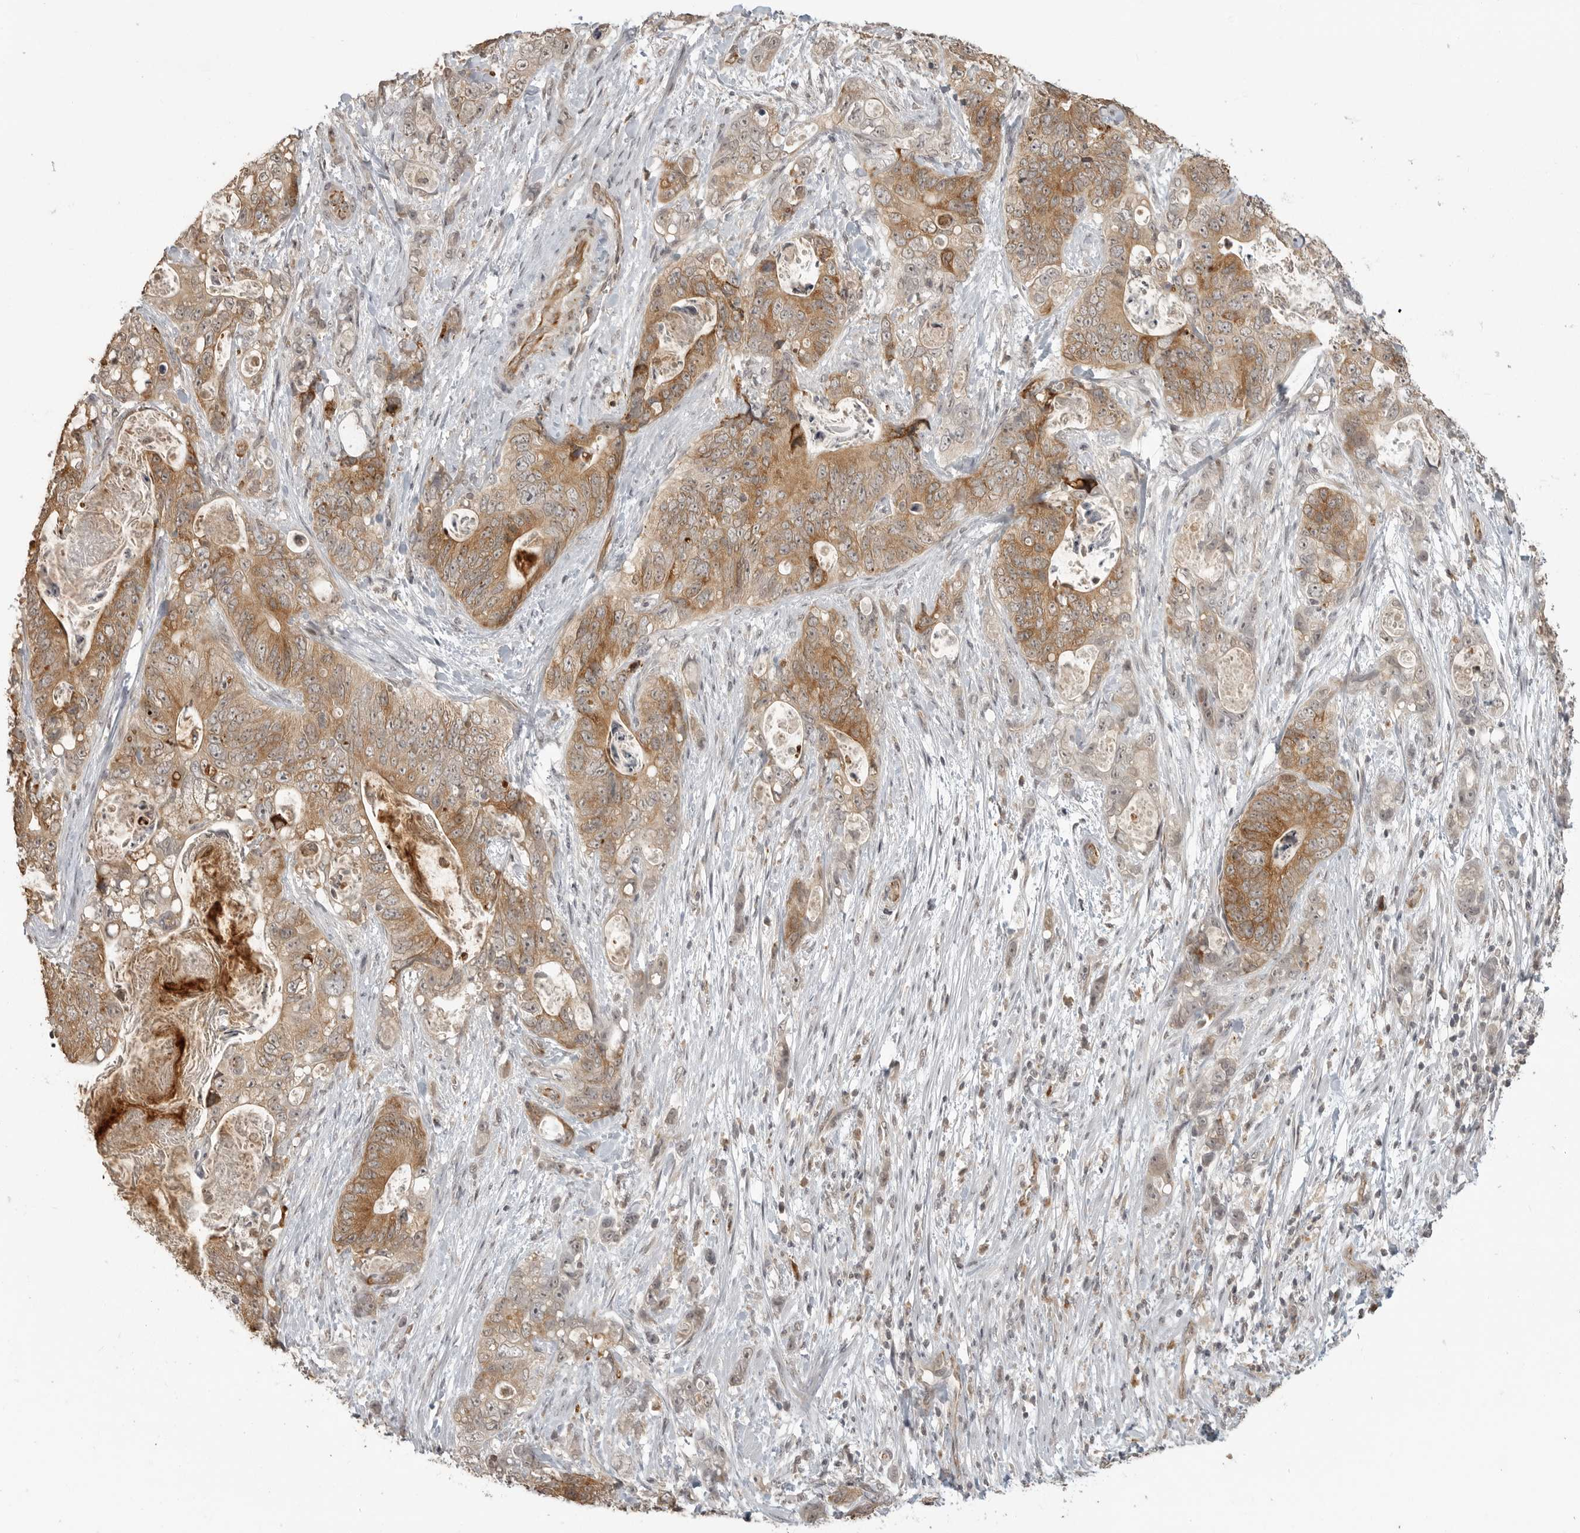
{"staining": {"intensity": "moderate", "quantity": ">75%", "location": "cytoplasmic/membranous"}, "tissue": "stomach cancer", "cell_type": "Tumor cells", "image_type": "cancer", "snomed": [{"axis": "morphology", "description": "Normal tissue, NOS"}, {"axis": "morphology", "description": "Adenocarcinoma, NOS"}, {"axis": "topography", "description": "Stomach"}], "caption": "Immunohistochemistry image of neoplastic tissue: human stomach cancer (adenocarcinoma) stained using immunohistochemistry demonstrates medium levels of moderate protein expression localized specifically in the cytoplasmic/membranous of tumor cells, appearing as a cytoplasmic/membranous brown color.", "gene": "SMG8", "patient": {"sex": "female", "age": 89}}